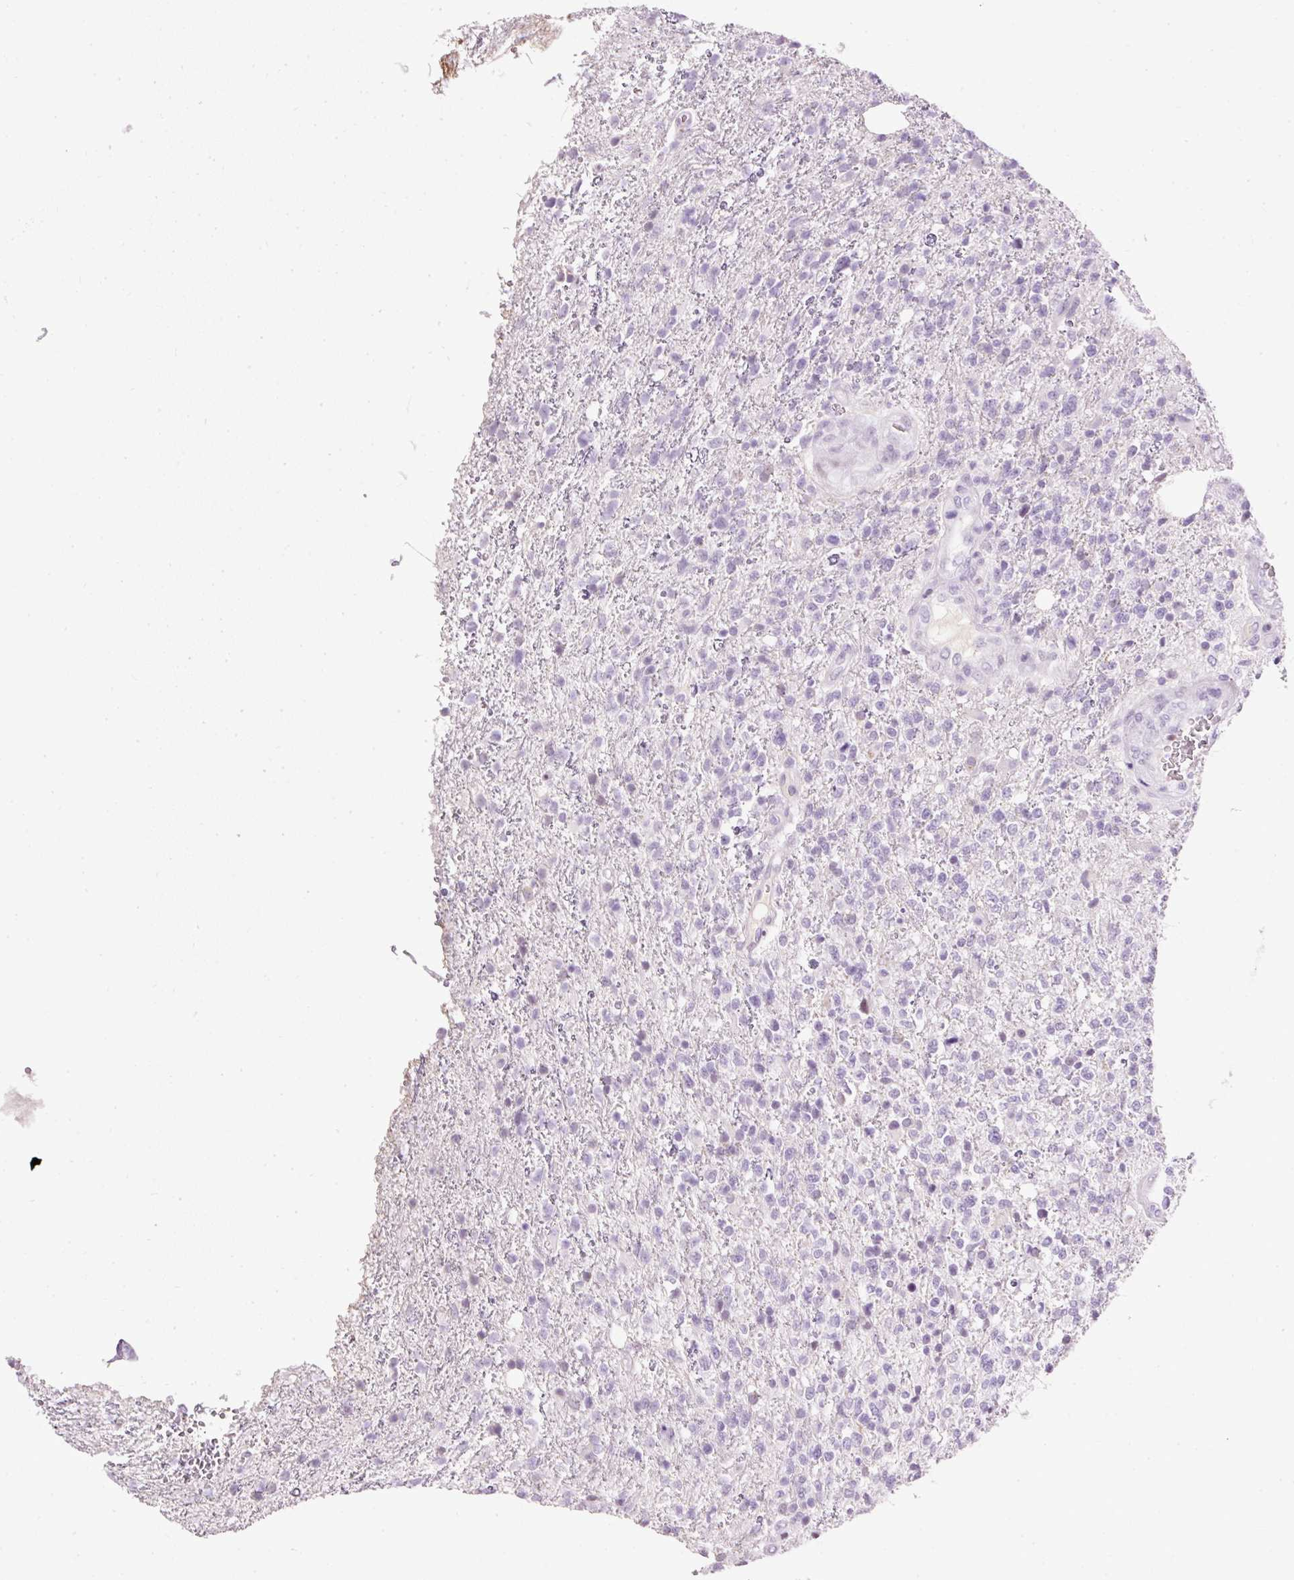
{"staining": {"intensity": "negative", "quantity": "none", "location": "none"}, "tissue": "glioma", "cell_type": "Tumor cells", "image_type": "cancer", "snomed": [{"axis": "morphology", "description": "Glioma, malignant, High grade"}, {"axis": "topography", "description": "Brain"}], "caption": "Tumor cells are negative for protein expression in human glioma. Brightfield microscopy of immunohistochemistry stained with DAB (brown) and hematoxylin (blue), captured at high magnification.", "gene": "PDE6B", "patient": {"sex": "male", "age": 56}}